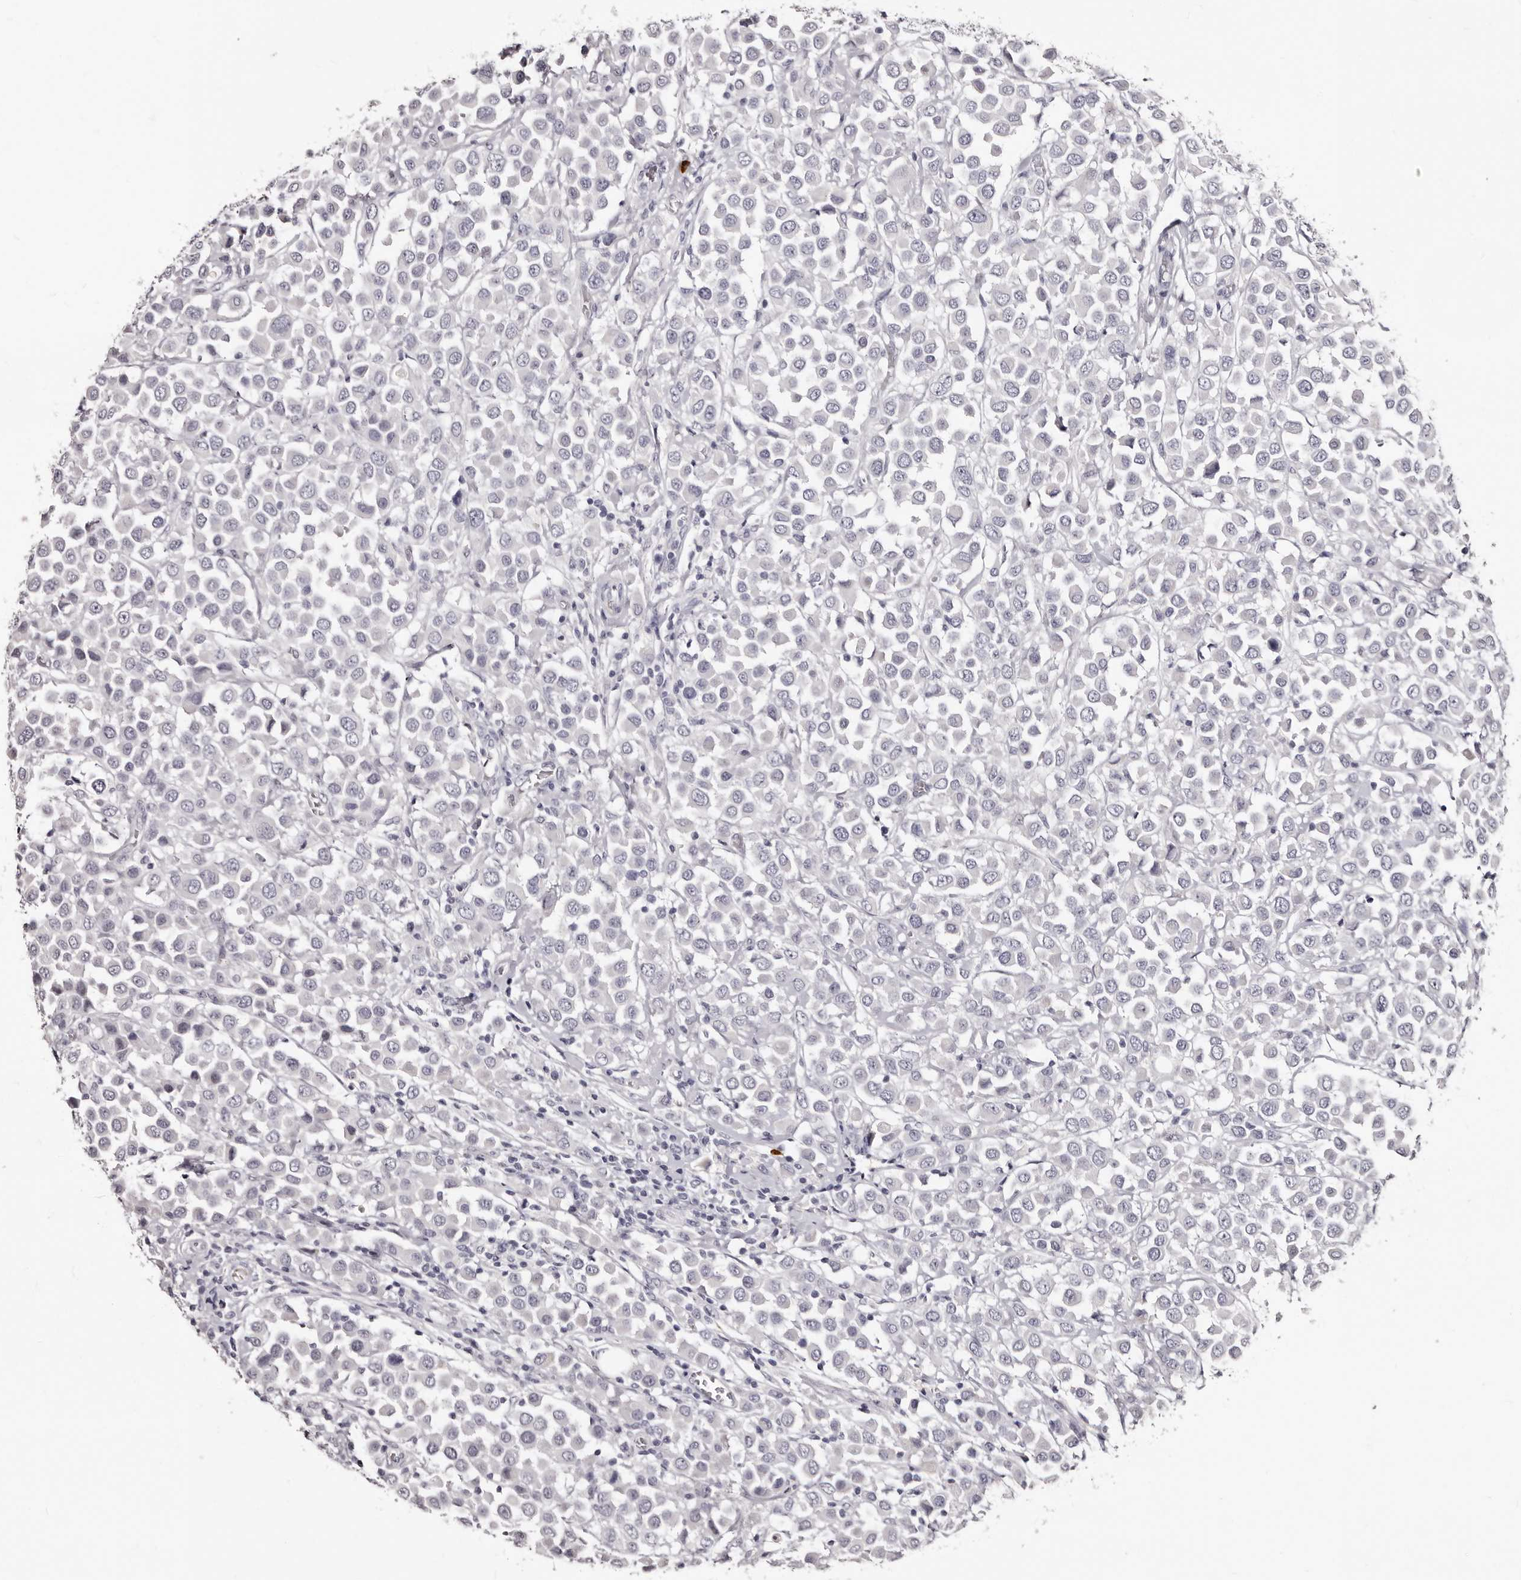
{"staining": {"intensity": "negative", "quantity": "none", "location": "none"}, "tissue": "breast cancer", "cell_type": "Tumor cells", "image_type": "cancer", "snomed": [{"axis": "morphology", "description": "Duct carcinoma"}, {"axis": "topography", "description": "Breast"}], "caption": "The photomicrograph displays no significant expression in tumor cells of breast cancer (invasive ductal carcinoma).", "gene": "TBC1D22B", "patient": {"sex": "female", "age": 61}}